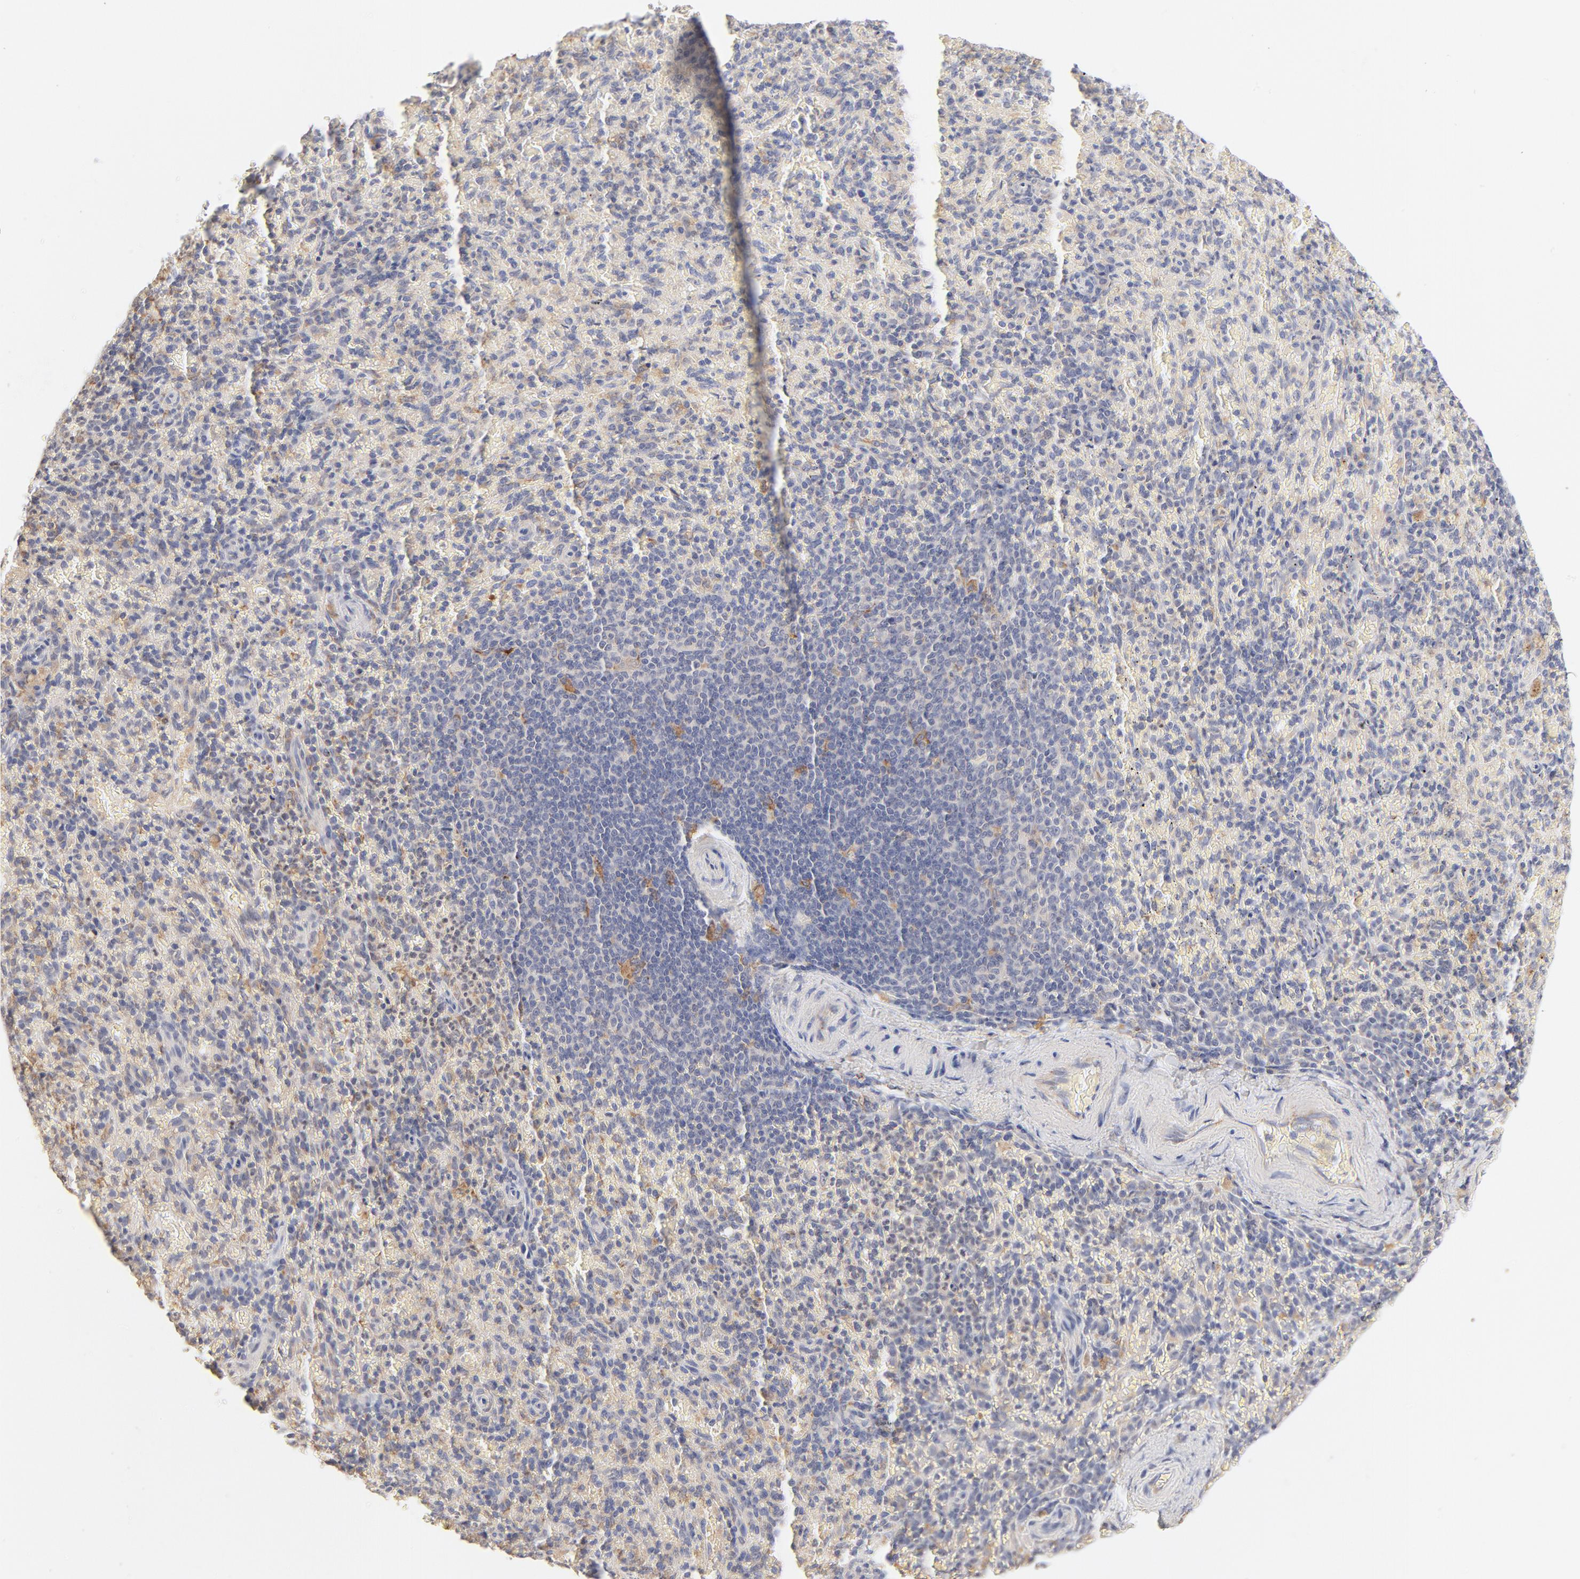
{"staining": {"intensity": "negative", "quantity": "none", "location": "none"}, "tissue": "spleen", "cell_type": "Cells in red pulp", "image_type": "normal", "snomed": [{"axis": "morphology", "description": "Normal tissue, NOS"}, {"axis": "topography", "description": "Spleen"}], "caption": "A high-resolution image shows immunohistochemistry staining of benign spleen, which demonstrates no significant positivity in cells in red pulp.", "gene": "MTERF2", "patient": {"sex": "female", "age": 43}}